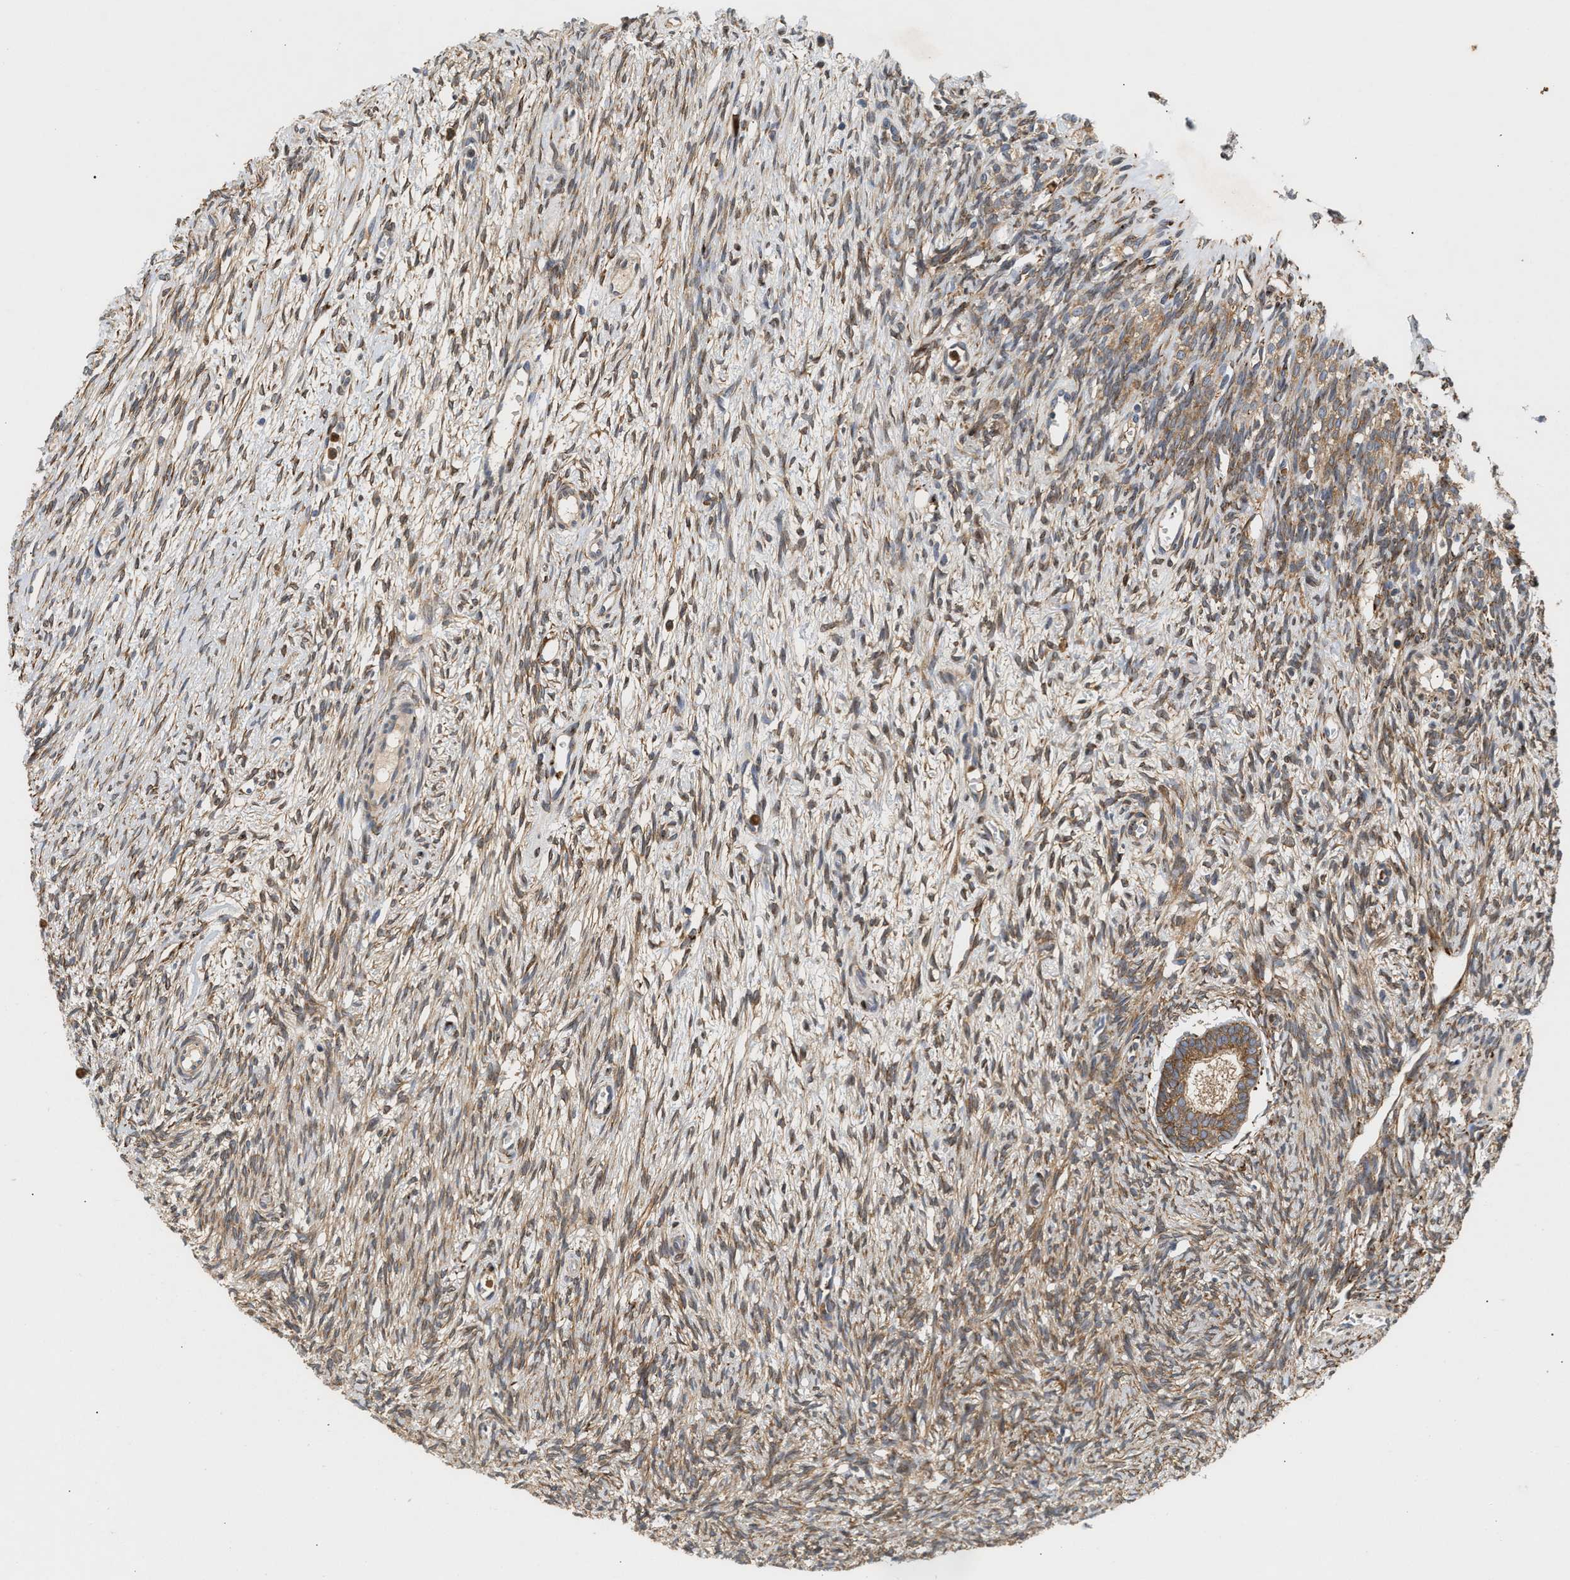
{"staining": {"intensity": "moderate", "quantity": ">75%", "location": "cytoplasmic/membranous,nuclear"}, "tissue": "ovary", "cell_type": "Follicle cells", "image_type": "normal", "snomed": [{"axis": "morphology", "description": "Normal tissue, NOS"}, {"axis": "topography", "description": "Ovary"}], "caption": "Immunohistochemical staining of unremarkable human ovary reveals moderate cytoplasmic/membranous,nuclear protein staining in approximately >75% of follicle cells. (DAB IHC with brightfield microscopy, high magnification).", "gene": "PLCD1", "patient": {"sex": "female", "age": 33}}